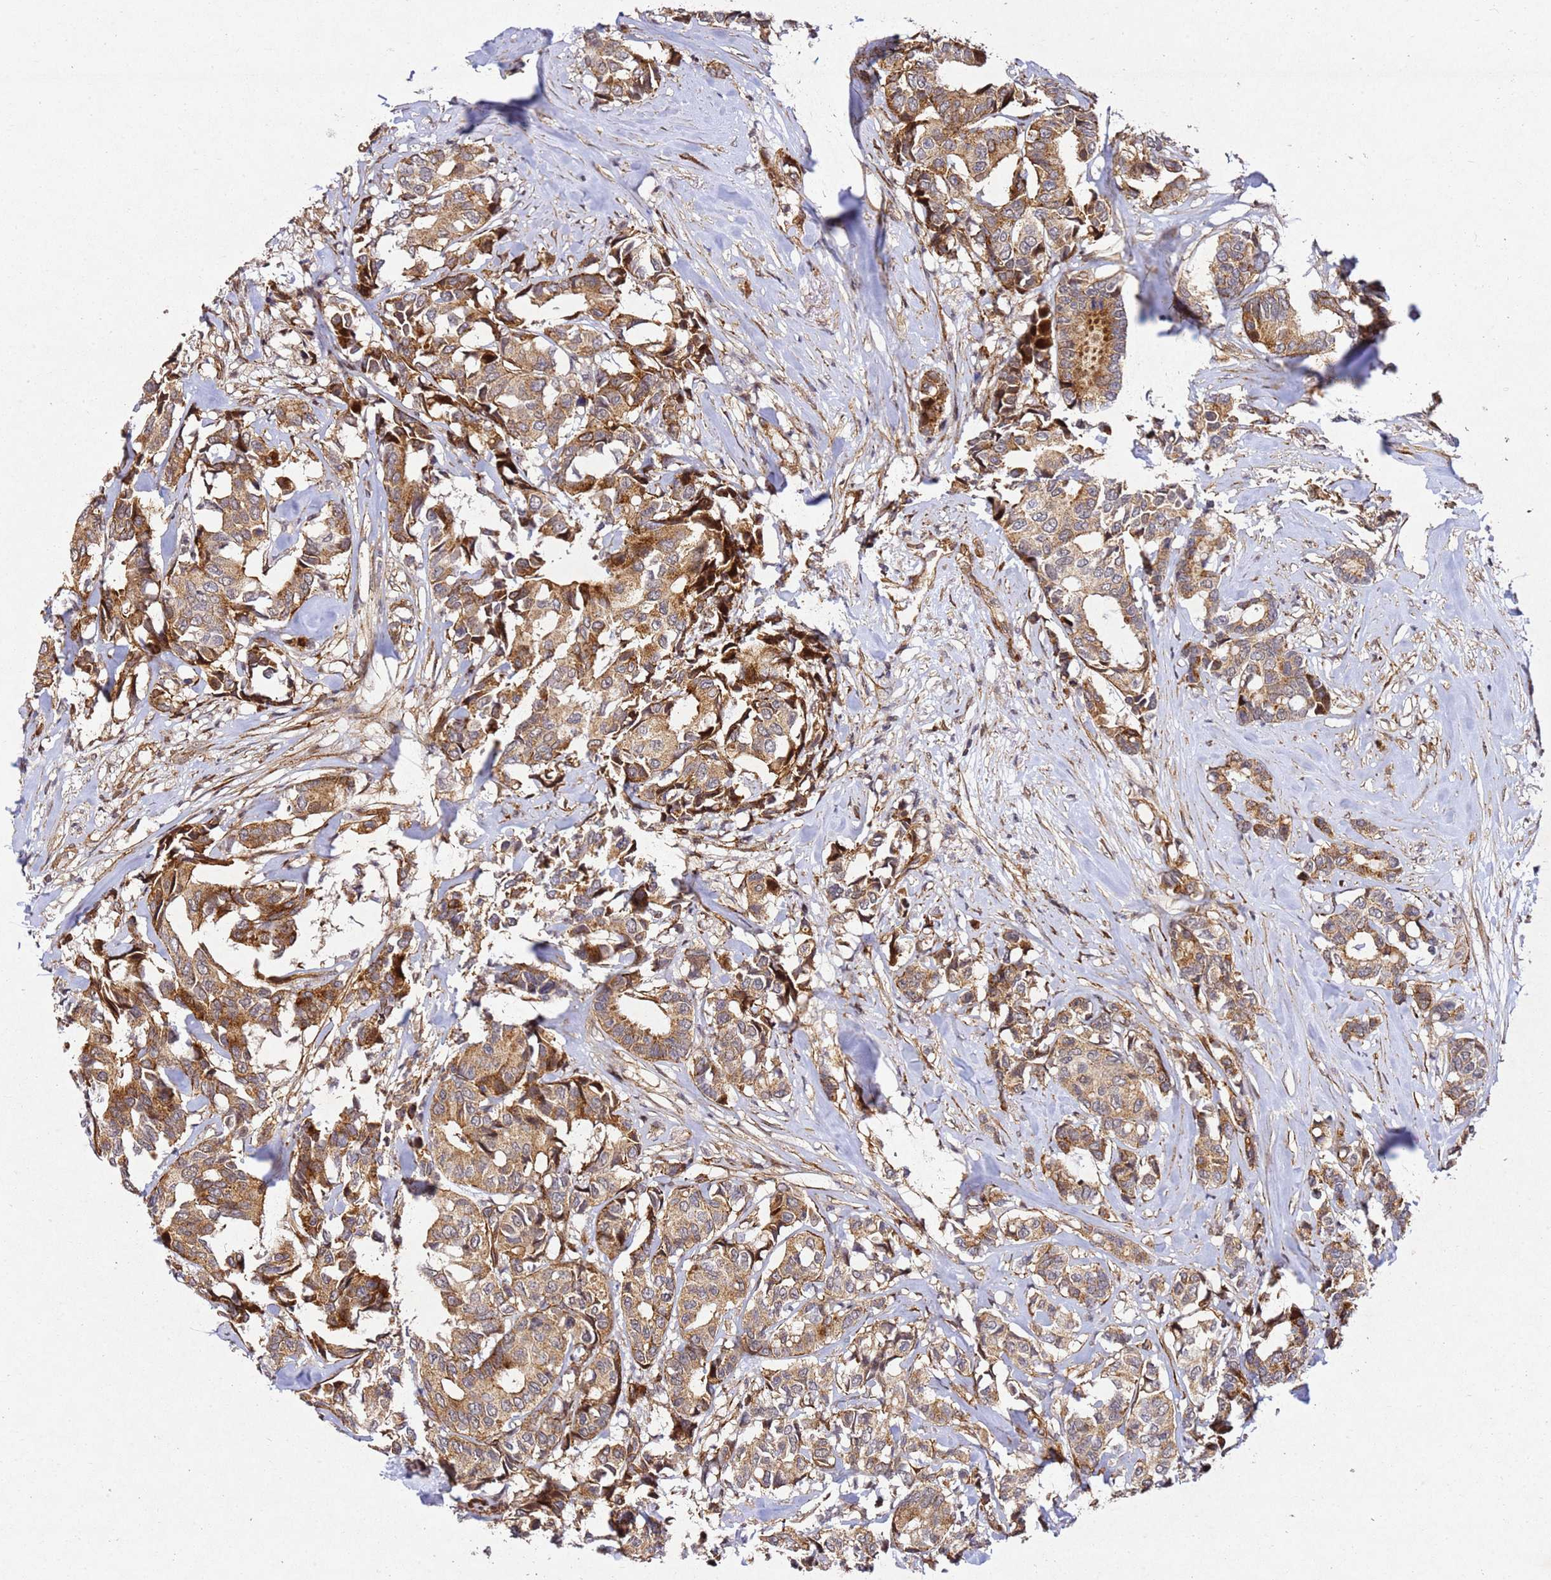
{"staining": {"intensity": "moderate", "quantity": ">75%", "location": "cytoplasmic/membranous"}, "tissue": "breast cancer", "cell_type": "Tumor cells", "image_type": "cancer", "snomed": [{"axis": "morphology", "description": "Duct carcinoma"}, {"axis": "topography", "description": "Breast"}], "caption": "Intraductal carcinoma (breast) stained with immunohistochemistry (IHC) demonstrates moderate cytoplasmic/membranous staining in about >75% of tumor cells.", "gene": "ZNF296", "patient": {"sex": "female", "age": 87}}